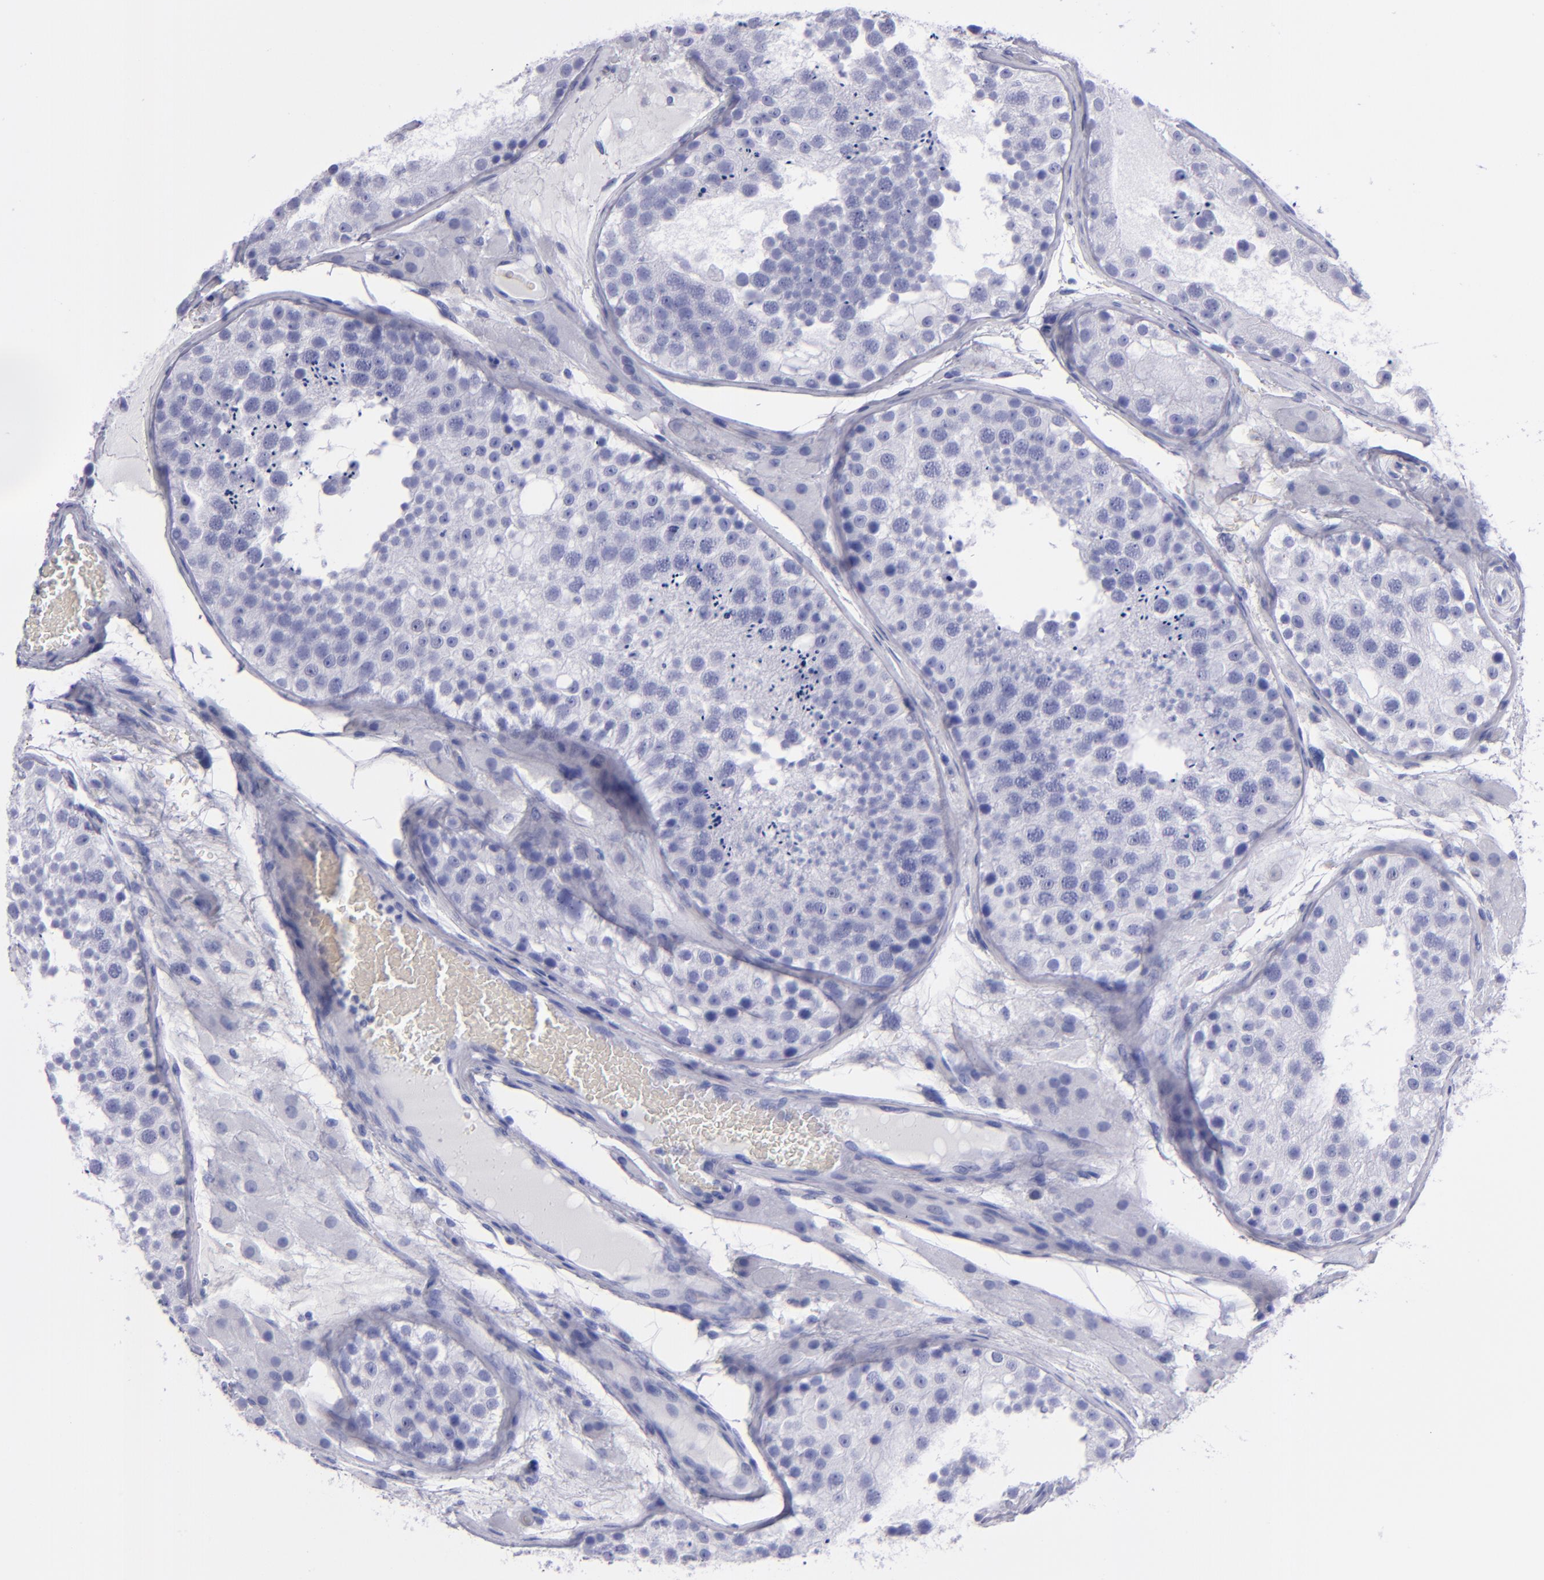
{"staining": {"intensity": "negative", "quantity": "none", "location": "none"}, "tissue": "testis", "cell_type": "Cells in seminiferous ducts", "image_type": "normal", "snomed": [{"axis": "morphology", "description": "Normal tissue, NOS"}, {"axis": "topography", "description": "Testis"}], "caption": "Protein analysis of unremarkable testis reveals no significant positivity in cells in seminiferous ducts.", "gene": "CD38", "patient": {"sex": "male", "age": 26}}